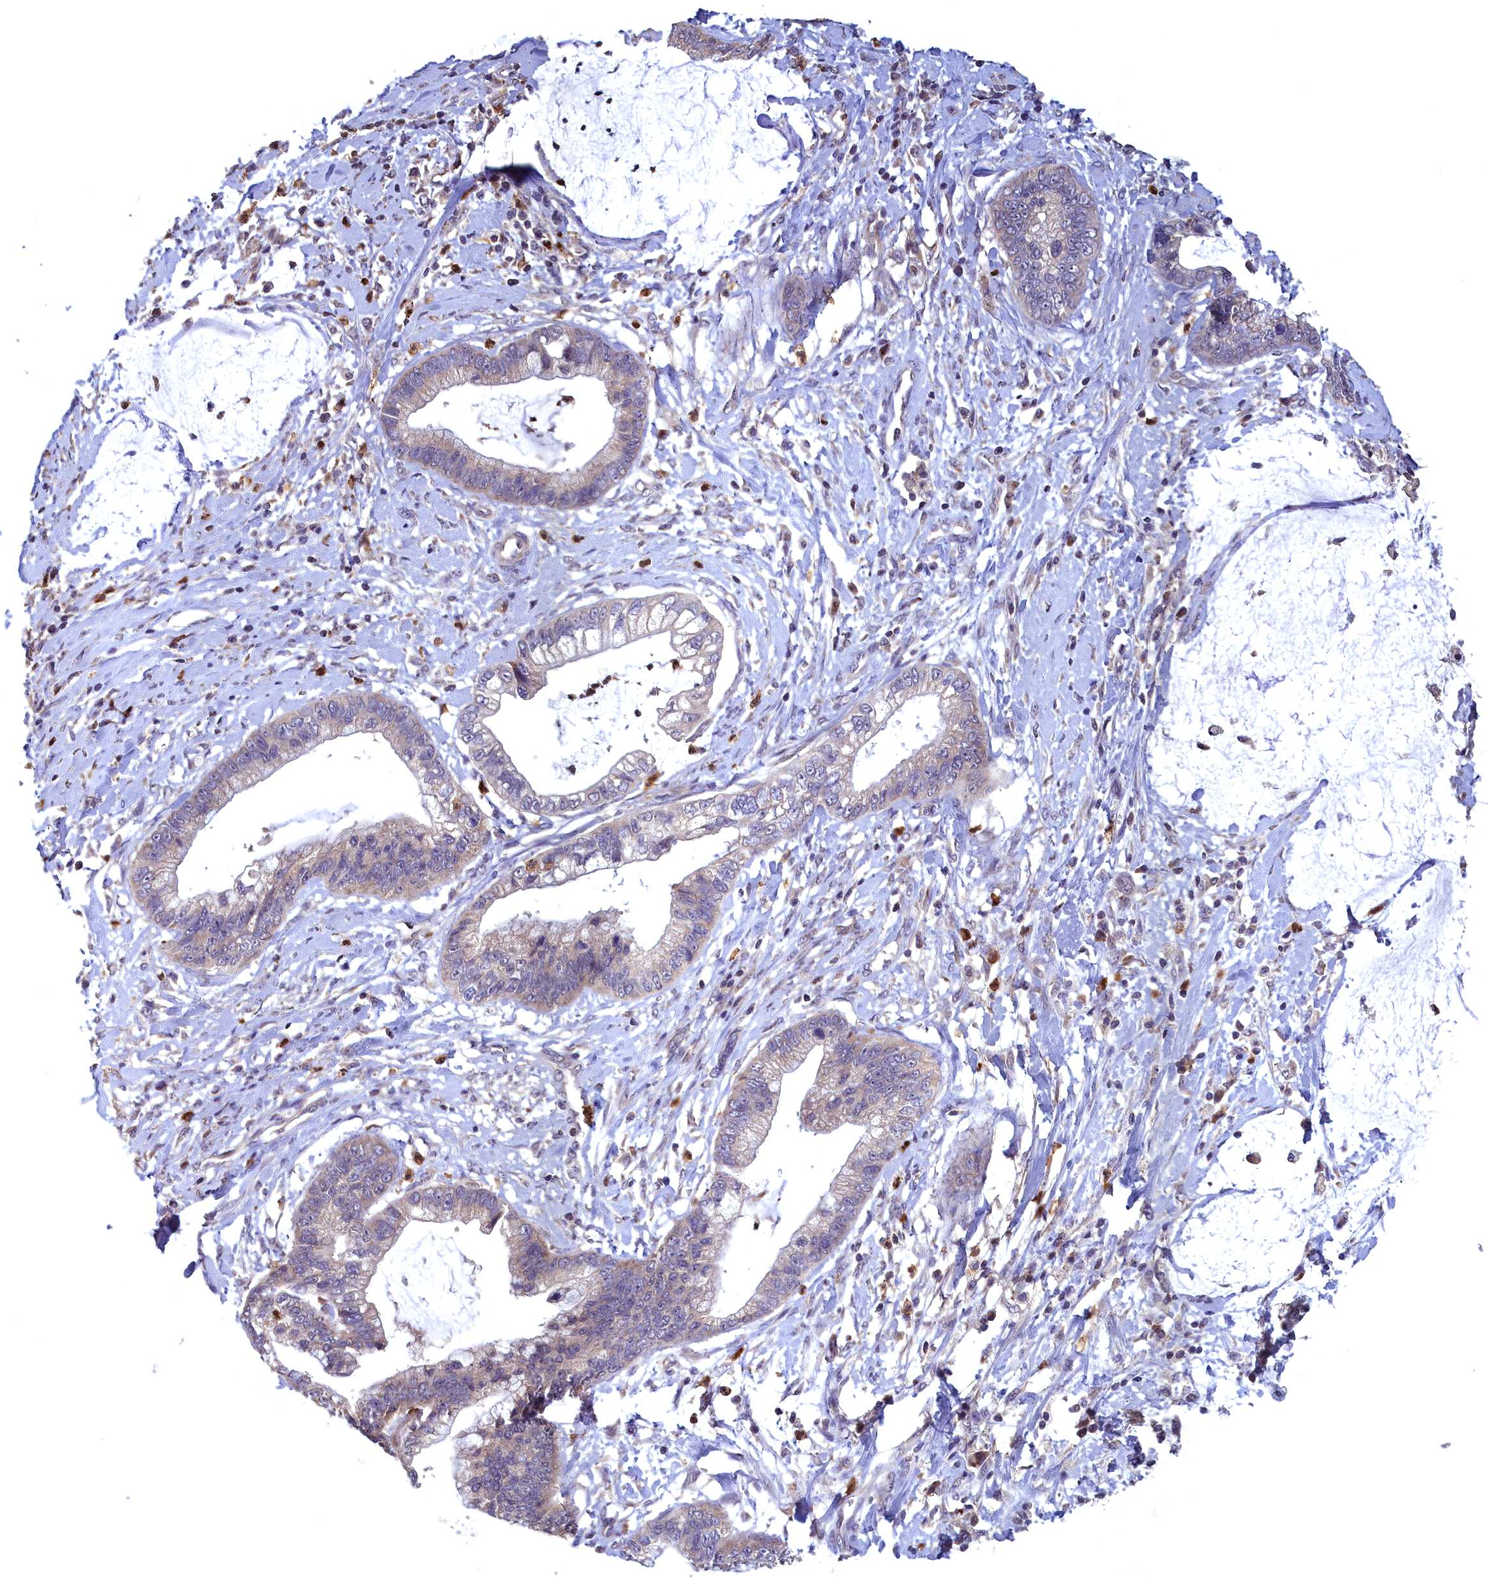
{"staining": {"intensity": "weak", "quantity": "25%-75%", "location": "cytoplasmic/membranous"}, "tissue": "cervical cancer", "cell_type": "Tumor cells", "image_type": "cancer", "snomed": [{"axis": "morphology", "description": "Adenocarcinoma, NOS"}, {"axis": "topography", "description": "Cervix"}], "caption": "A photomicrograph of human cervical cancer stained for a protein demonstrates weak cytoplasmic/membranous brown staining in tumor cells. (Brightfield microscopy of DAB IHC at high magnification).", "gene": "EPB41L4B", "patient": {"sex": "female", "age": 44}}